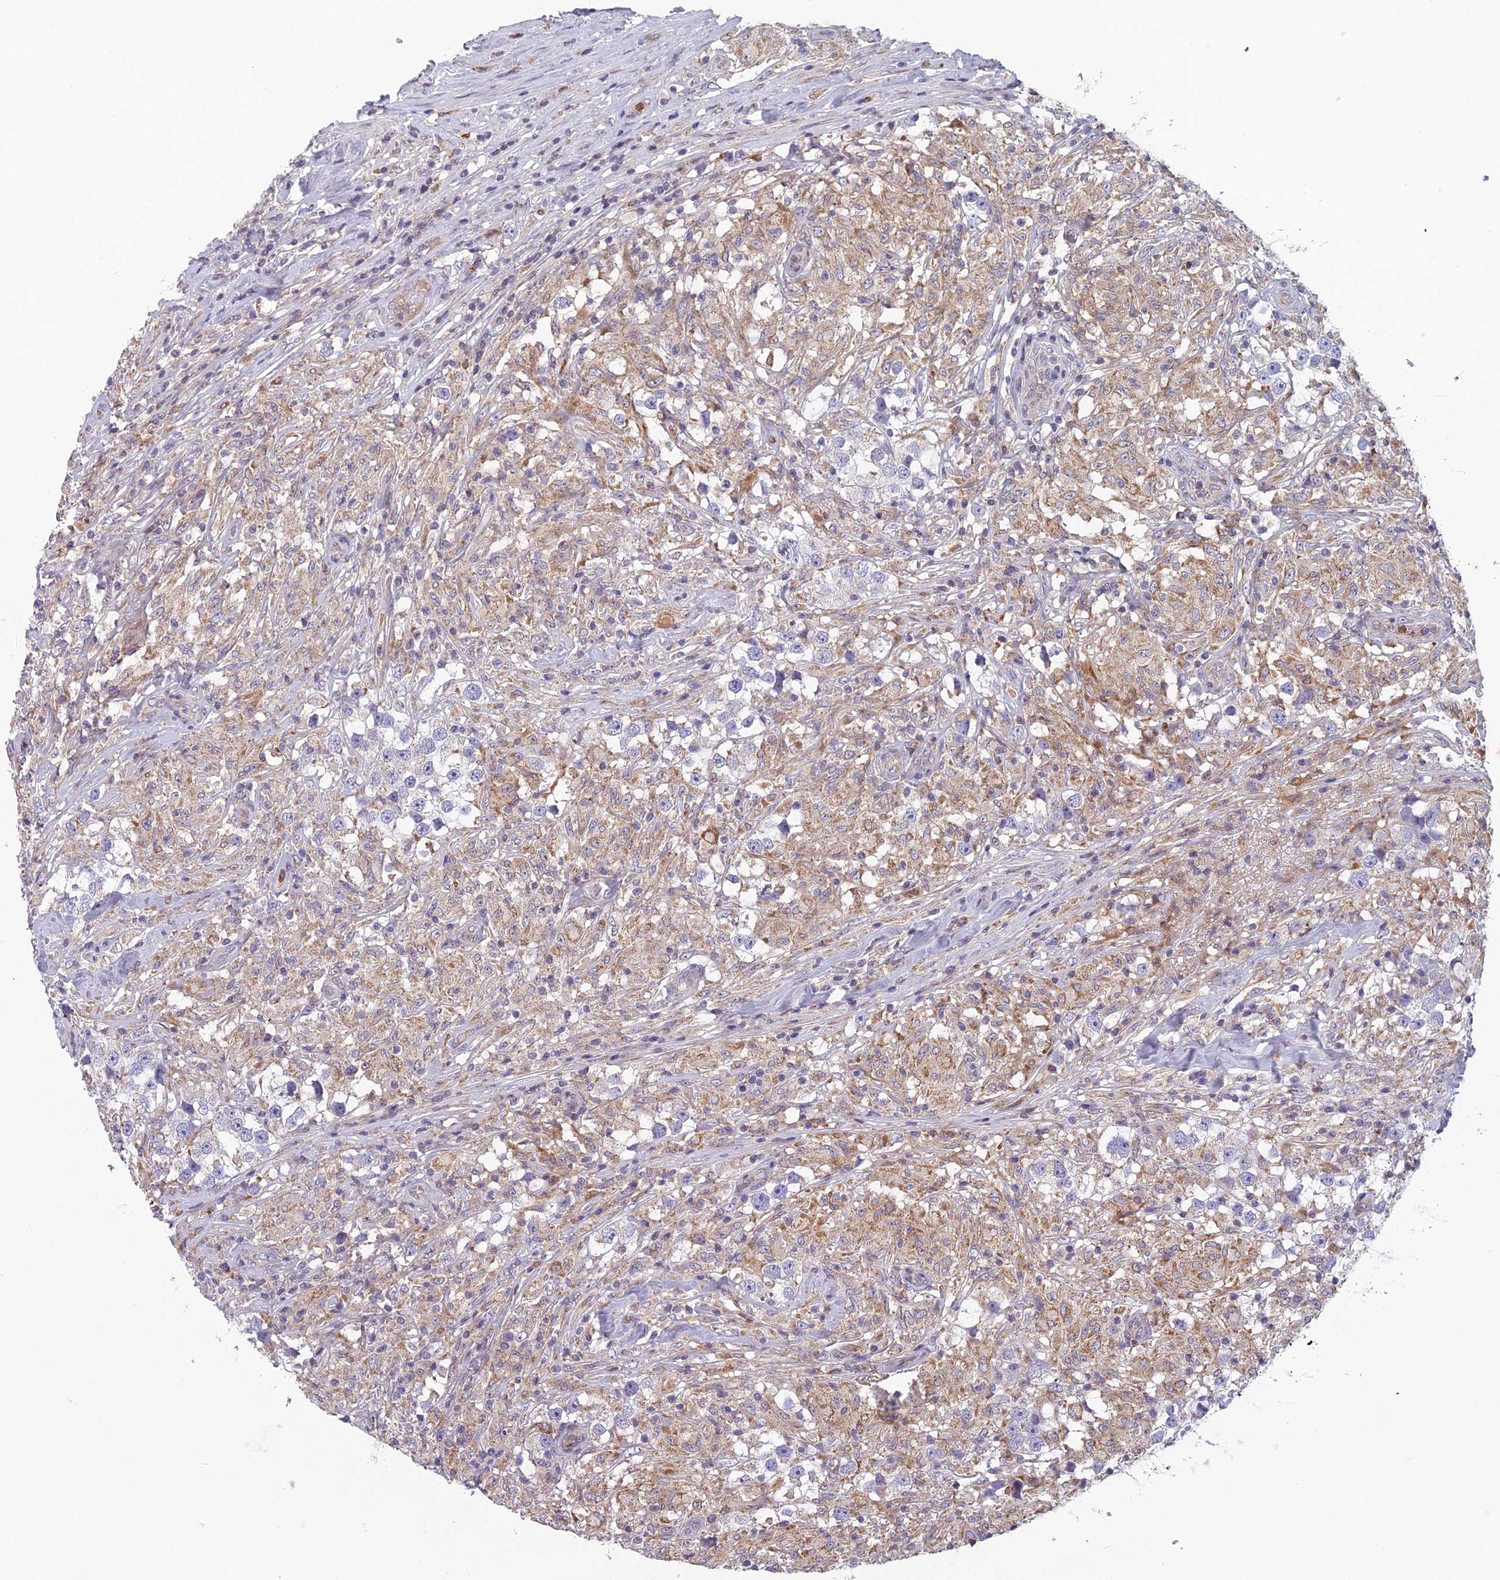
{"staining": {"intensity": "negative", "quantity": "none", "location": "none"}, "tissue": "testis cancer", "cell_type": "Tumor cells", "image_type": "cancer", "snomed": [{"axis": "morphology", "description": "Seminoma, NOS"}, {"axis": "topography", "description": "Testis"}], "caption": "Immunohistochemical staining of human testis cancer displays no significant staining in tumor cells.", "gene": "ENSG00000188897", "patient": {"sex": "male", "age": 46}}